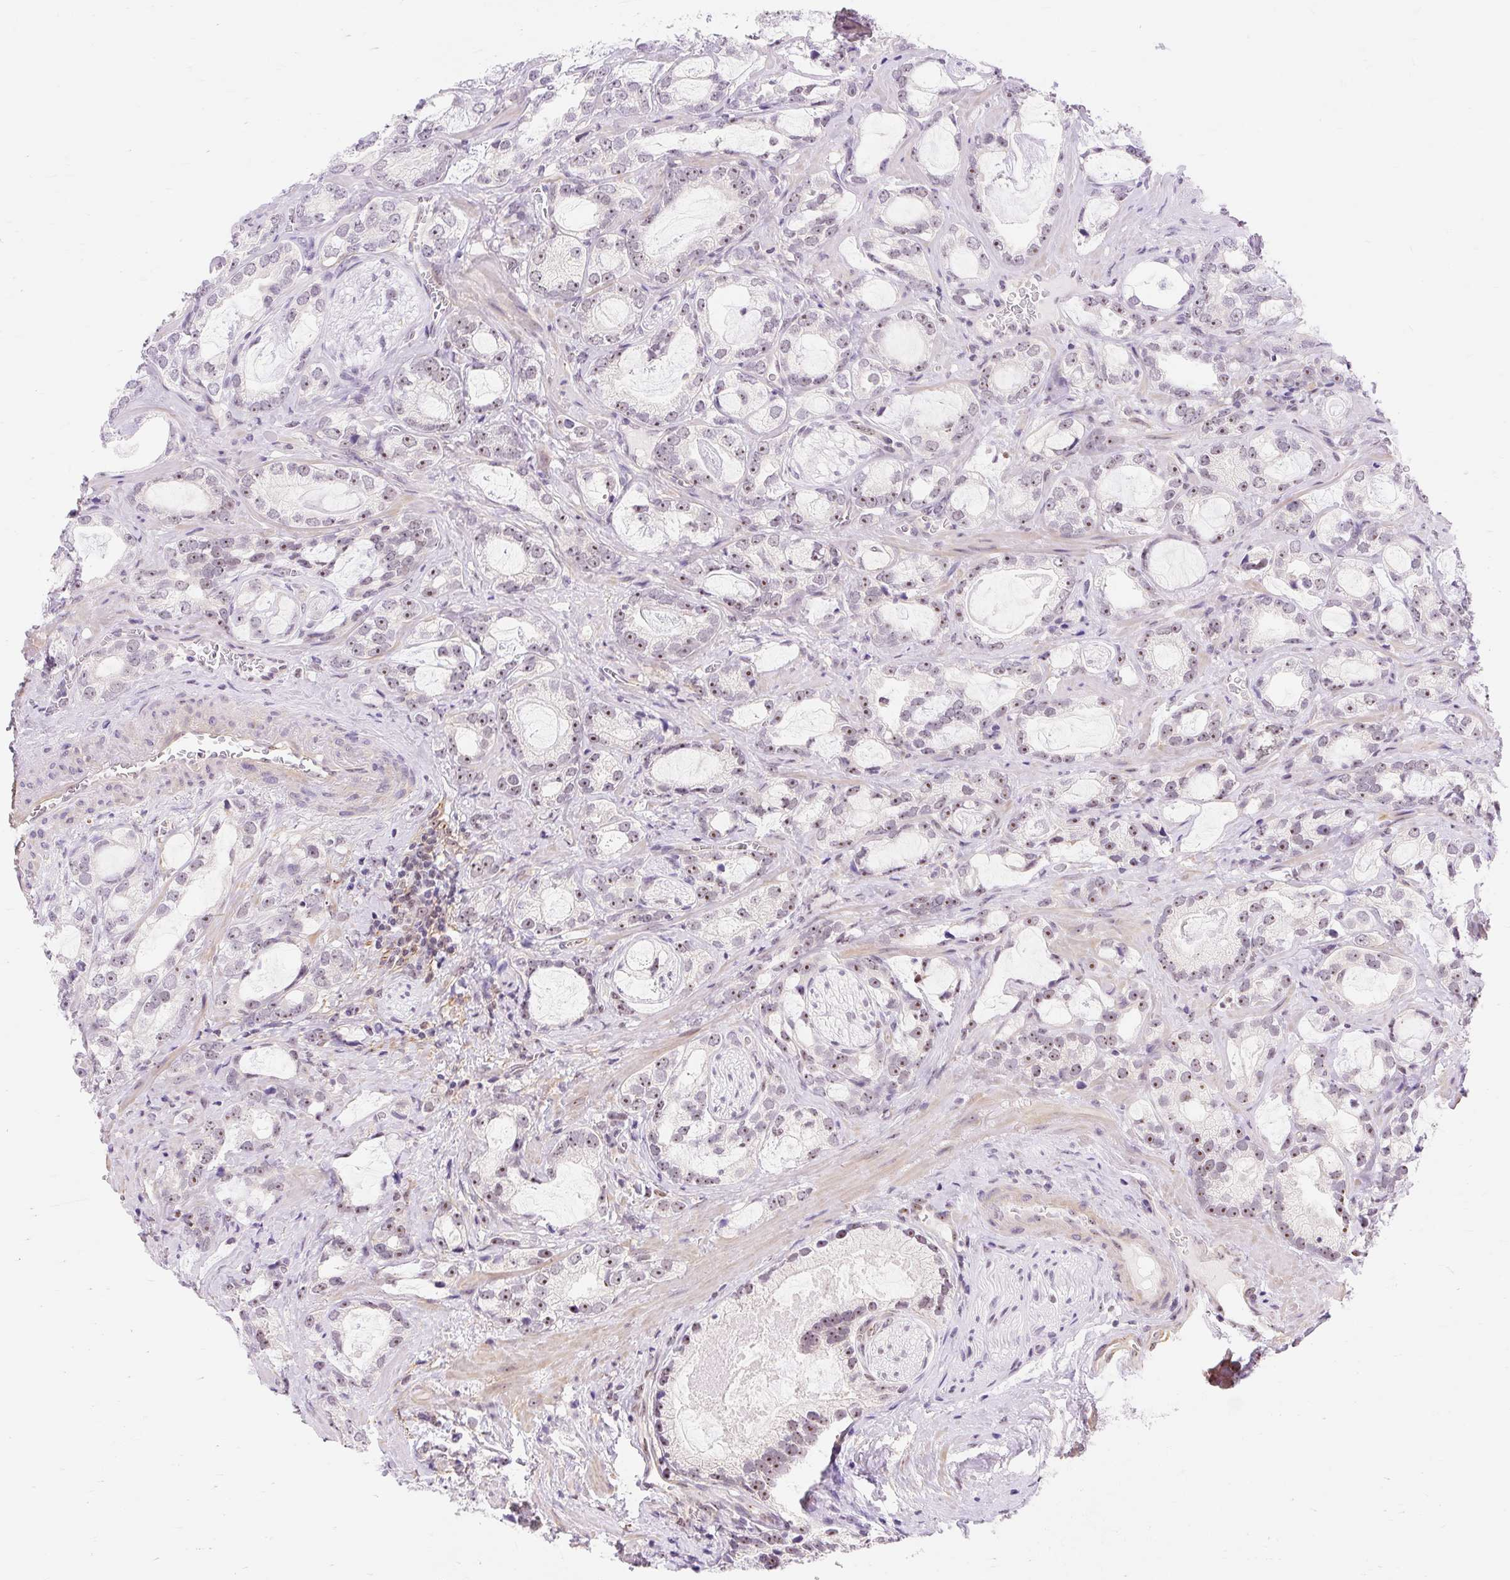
{"staining": {"intensity": "moderate", "quantity": "<25%", "location": "nuclear"}, "tissue": "prostate cancer", "cell_type": "Tumor cells", "image_type": "cancer", "snomed": [{"axis": "morphology", "description": "Adenocarcinoma, Medium grade"}, {"axis": "topography", "description": "Prostate"}], "caption": "Immunohistochemical staining of human prostate cancer (adenocarcinoma (medium-grade)) reveals low levels of moderate nuclear protein staining in approximately <25% of tumor cells.", "gene": "OBP2A", "patient": {"sex": "male", "age": 57}}